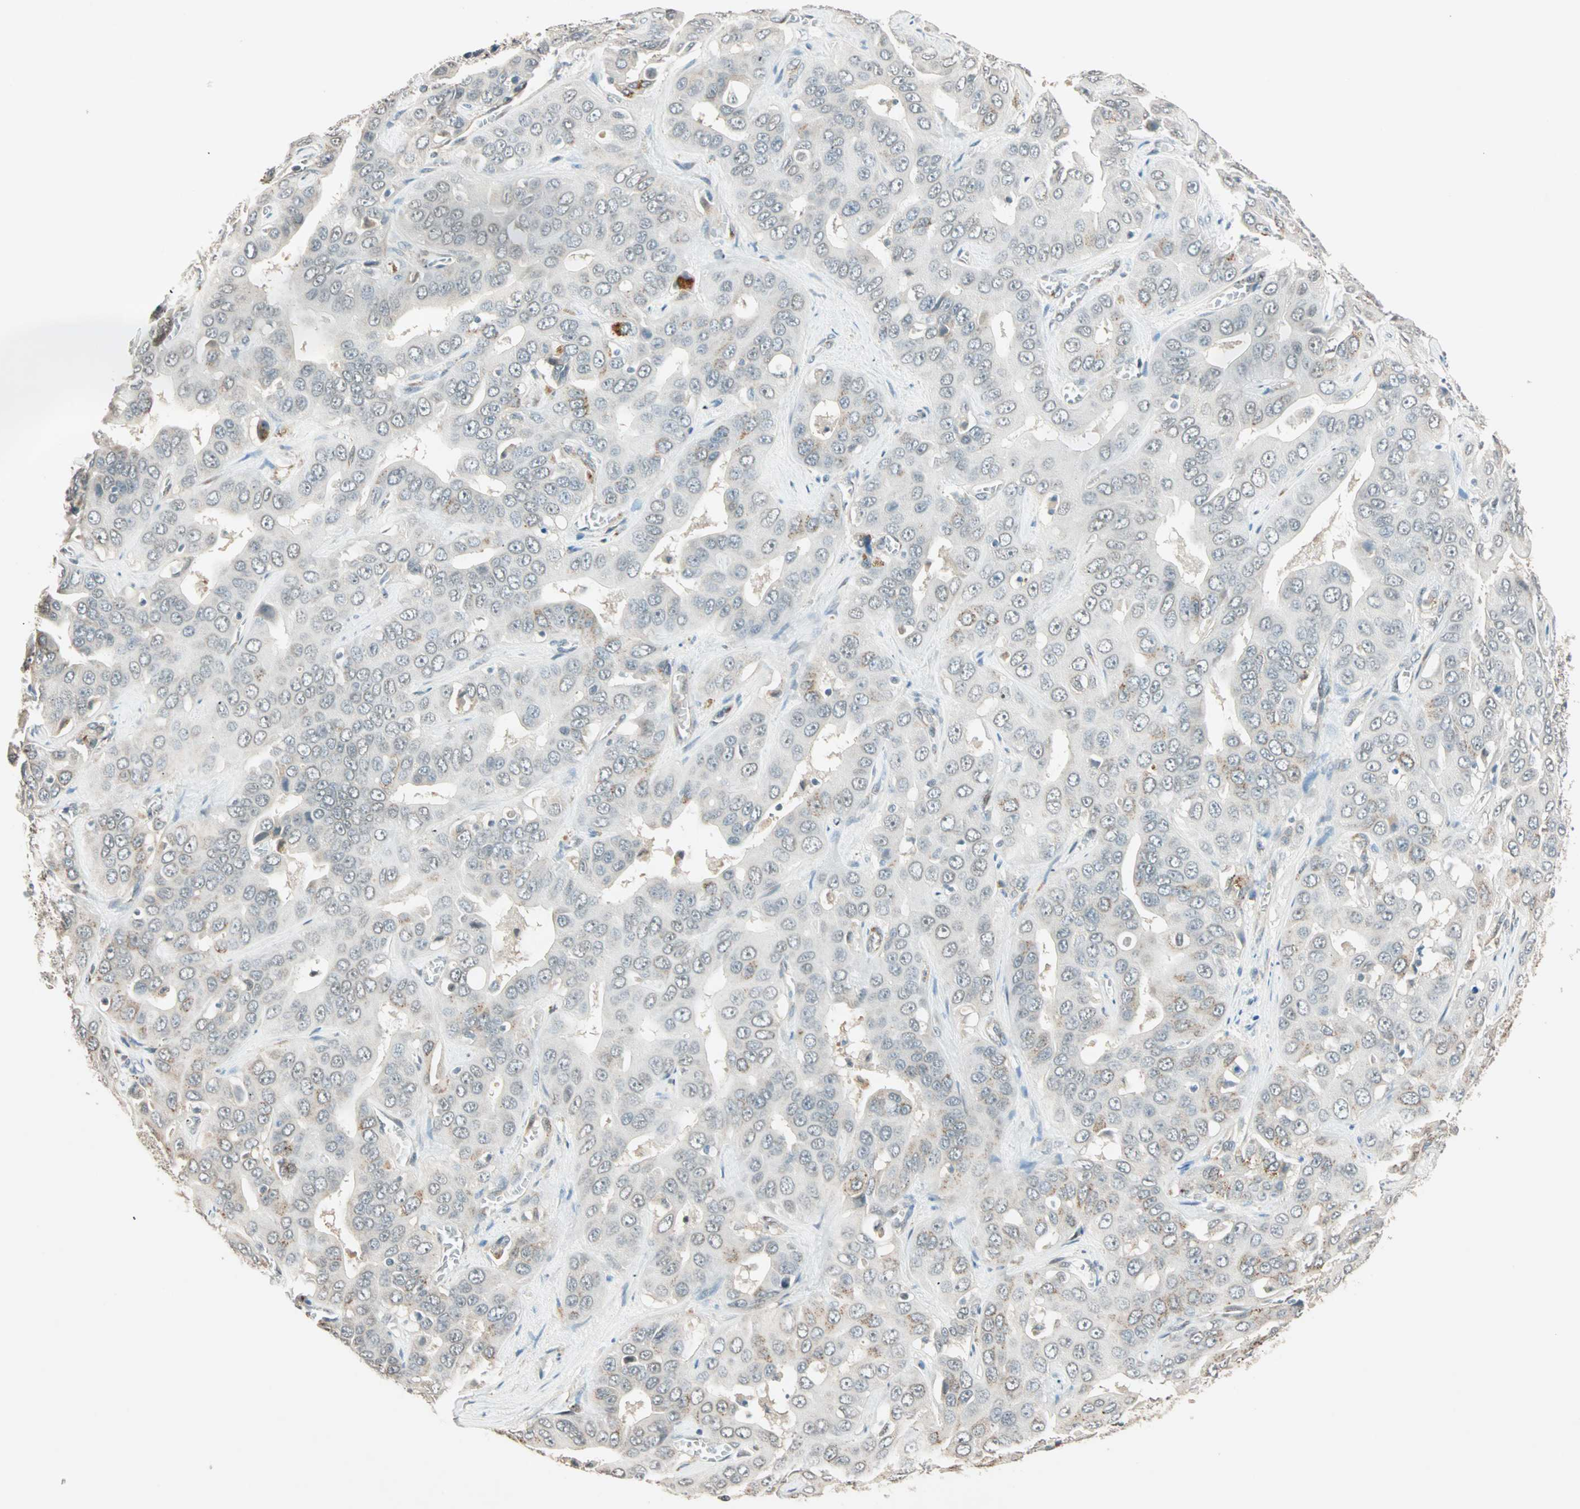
{"staining": {"intensity": "weak", "quantity": "<25%", "location": "cytoplasmic/membranous"}, "tissue": "liver cancer", "cell_type": "Tumor cells", "image_type": "cancer", "snomed": [{"axis": "morphology", "description": "Cholangiocarcinoma"}, {"axis": "topography", "description": "Liver"}], "caption": "DAB immunohistochemical staining of liver cancer exhibits no significant staining in tumor cells.", "gene": "PRDM2", "patient": {"sex": "female", "age": 52}}